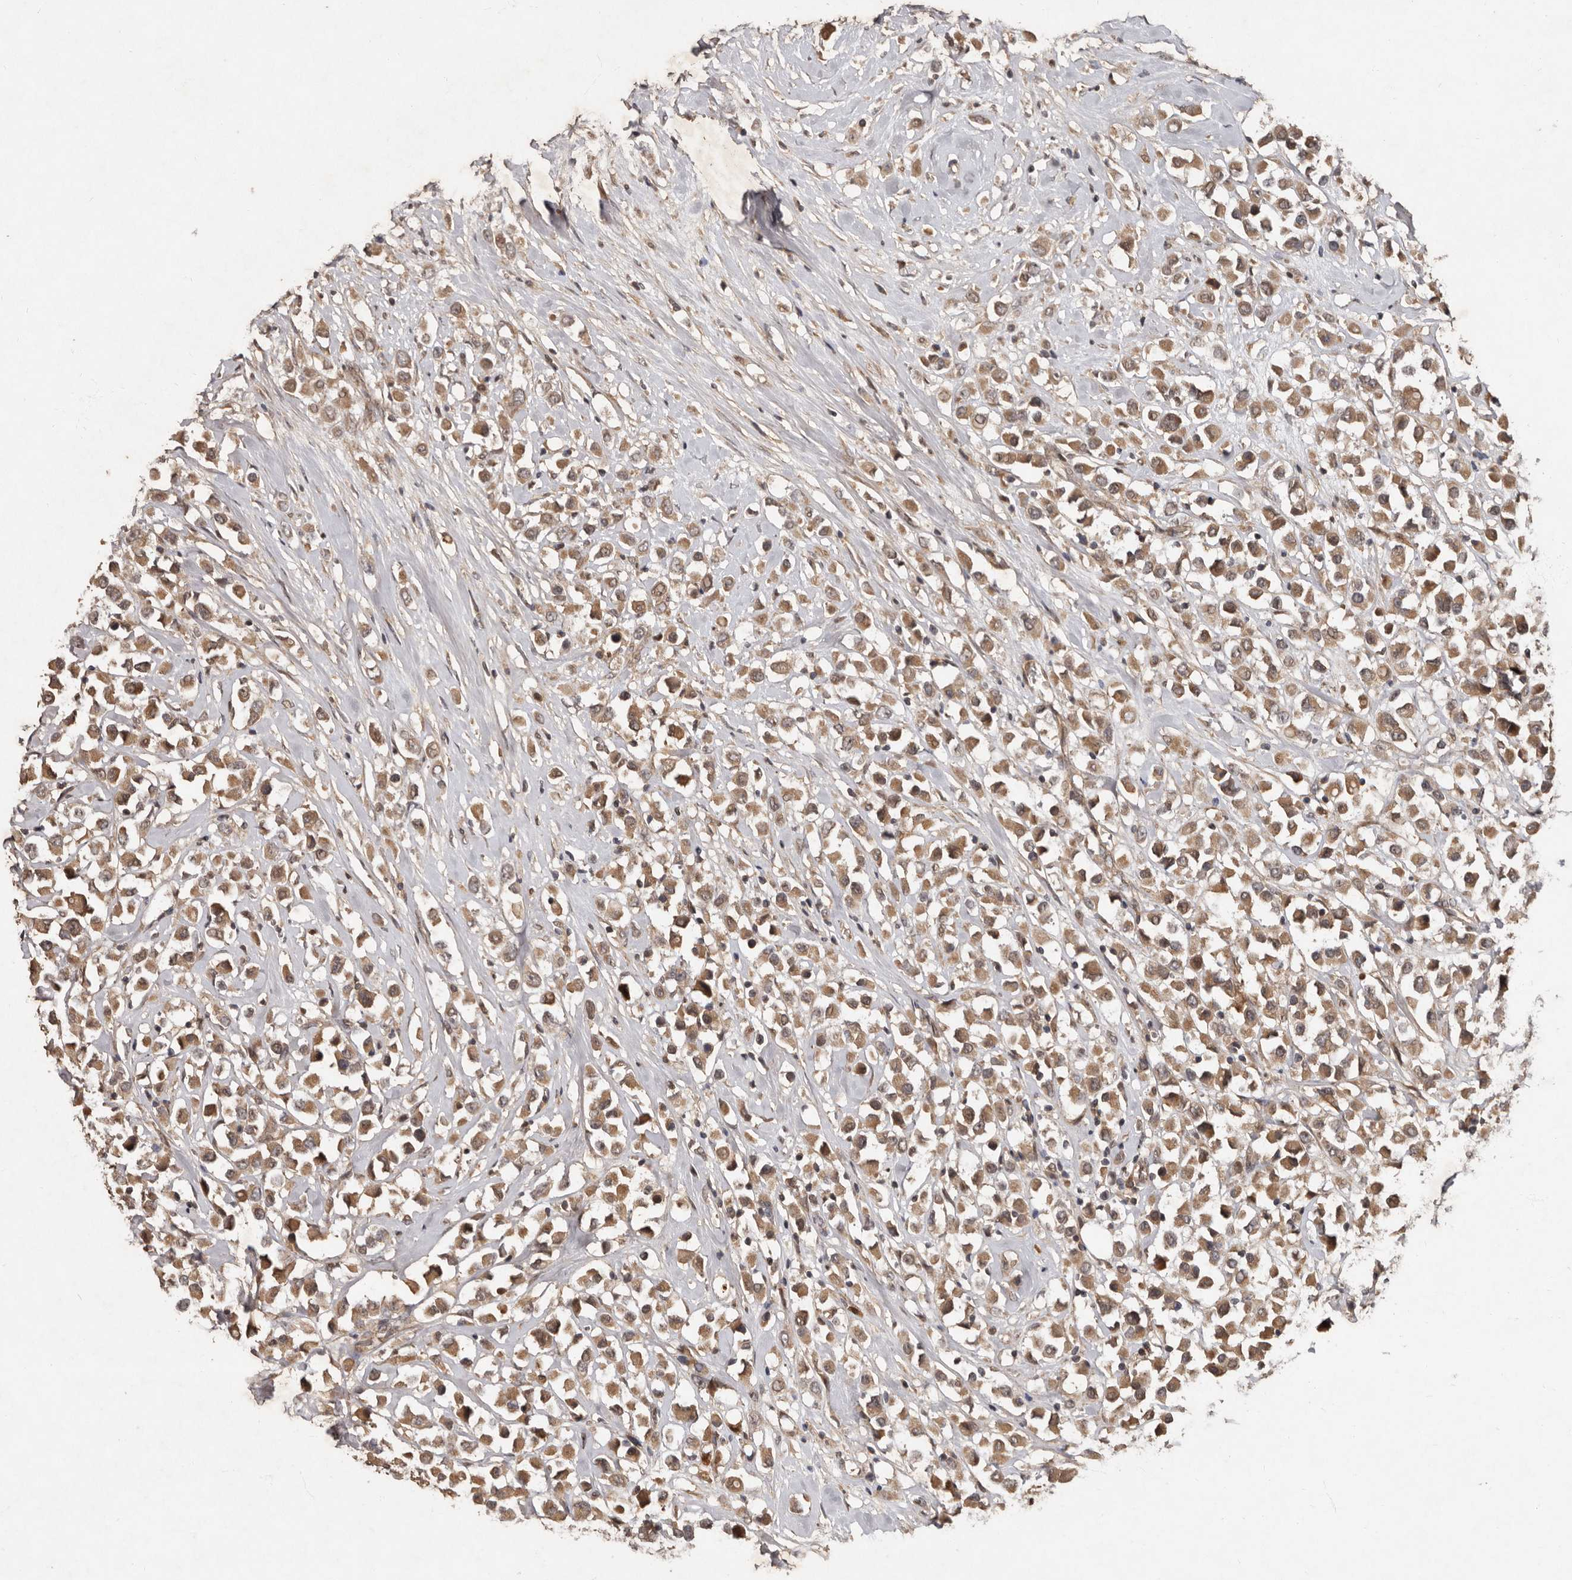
{"staining": {"intensity": "moderate", "quantity": ">75%", "location": "cytoplasmic/membranous"}, "tissue": "breast cancer", "cell_type": "Tumor cells", "image_type": "cancer", "snomed": [{"axis": "morphology", "description": "Duct carcinoma"}, {"axis": "topography", "description": "Breast"}], "caption": "DAB immunohistochemical staining of human breast cancer exhibits moderate cytoplasmic/membranous protein staining in about >75% of tumor cells. (brown staining indicates protein expression, while blue staining denotes nuclei).", "gene": "KIF26B", "patient": {"sex": "female", "age": 61}}